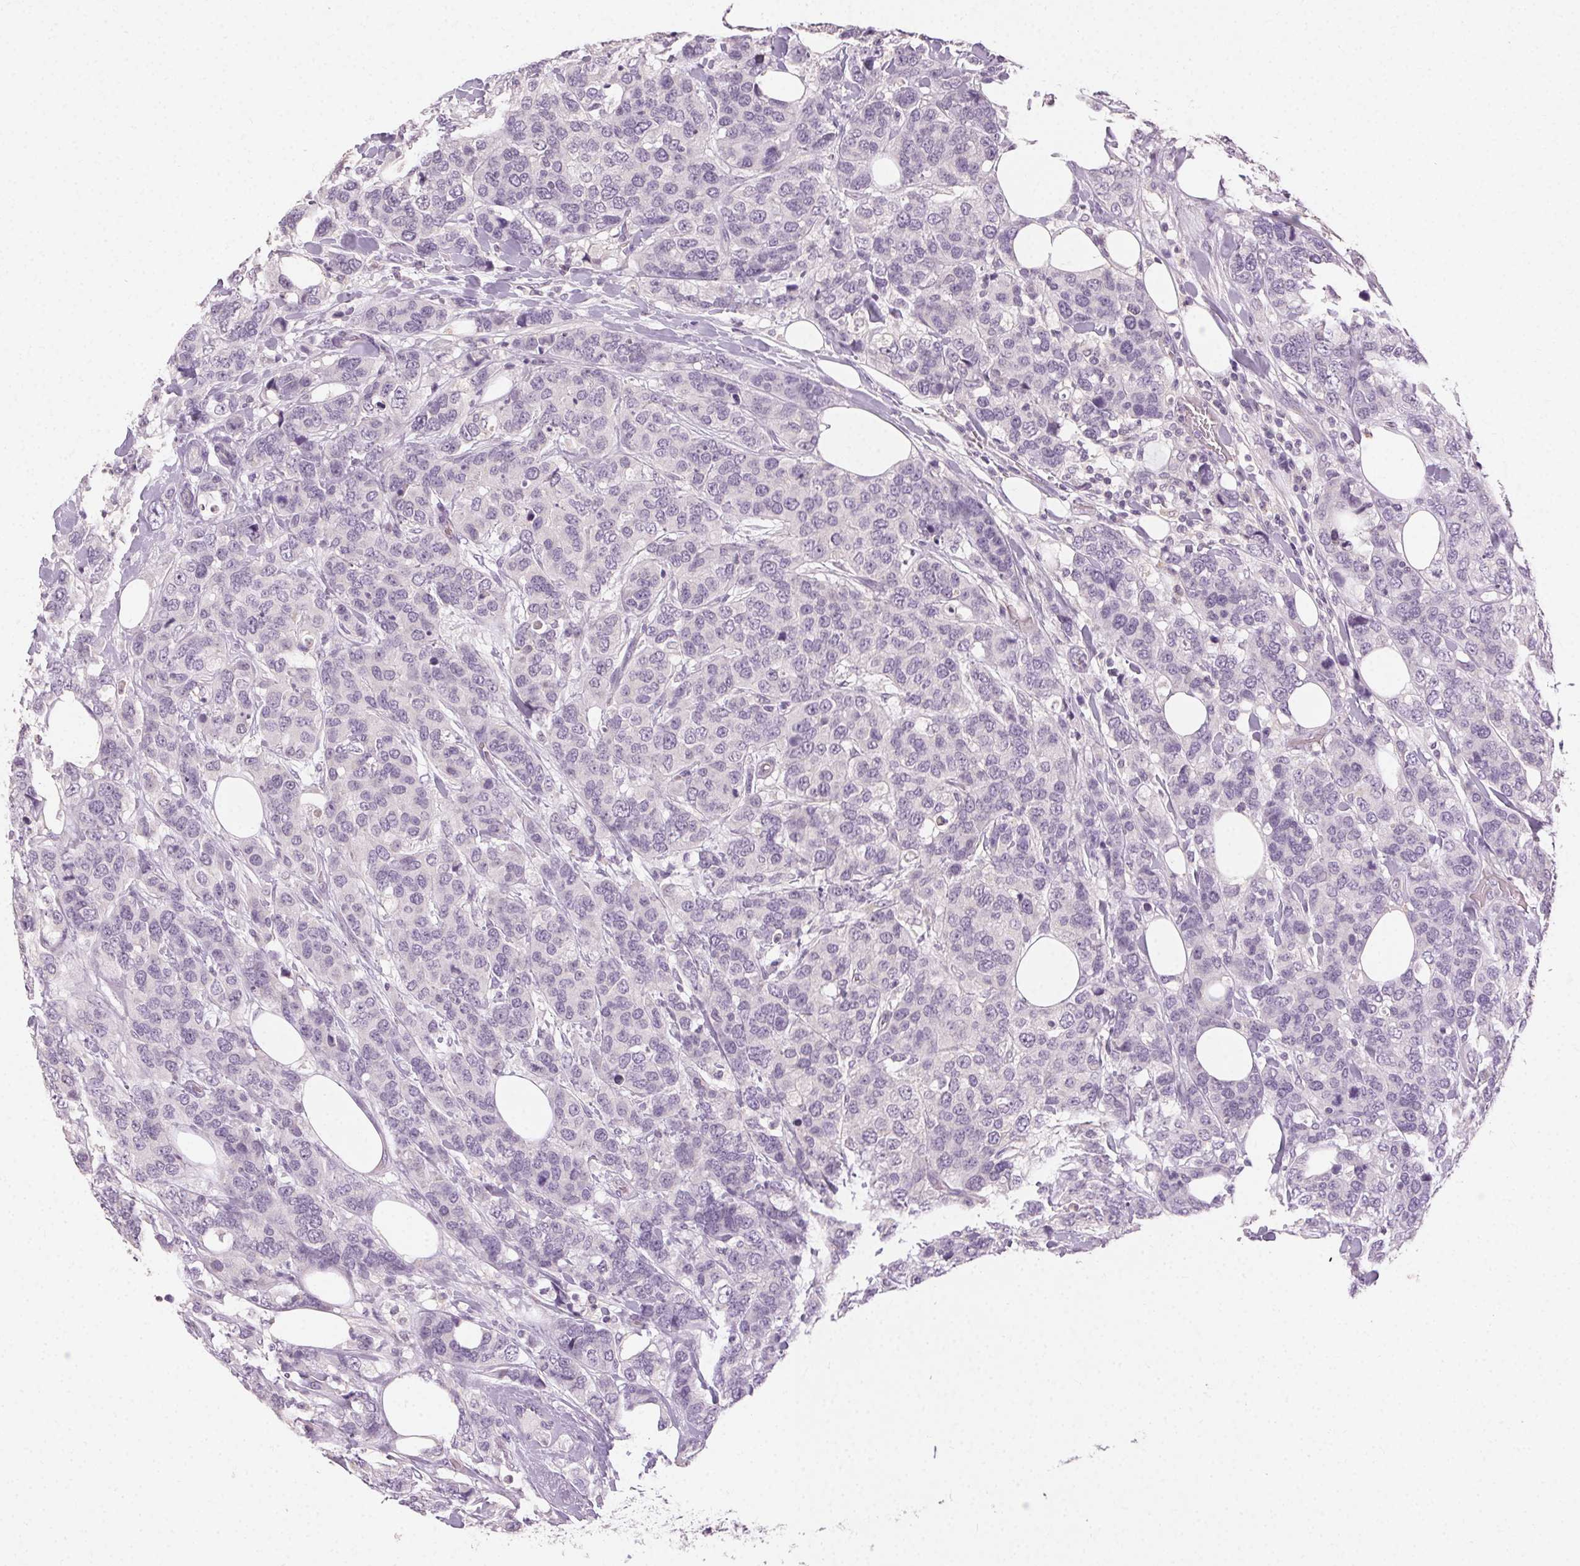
{"staining": {"intensity": "negative", "quantity": "none", "location": "none"}, "tissue": "breast cancer", "cell_type": "Tumor cells", "image_type": "cancer", "snomed": [{"axis": "morphology", "description": "Lobular carcinoma"}, {"axis": "topography", "description": "Breast"}], "caption": "Immunohistochemical staining of human lobular carcinoma (breast) exhibits no significant staining in tumor cells.", "gene": "CLTRN", "patient": {"sex": "female", "age": 59}}